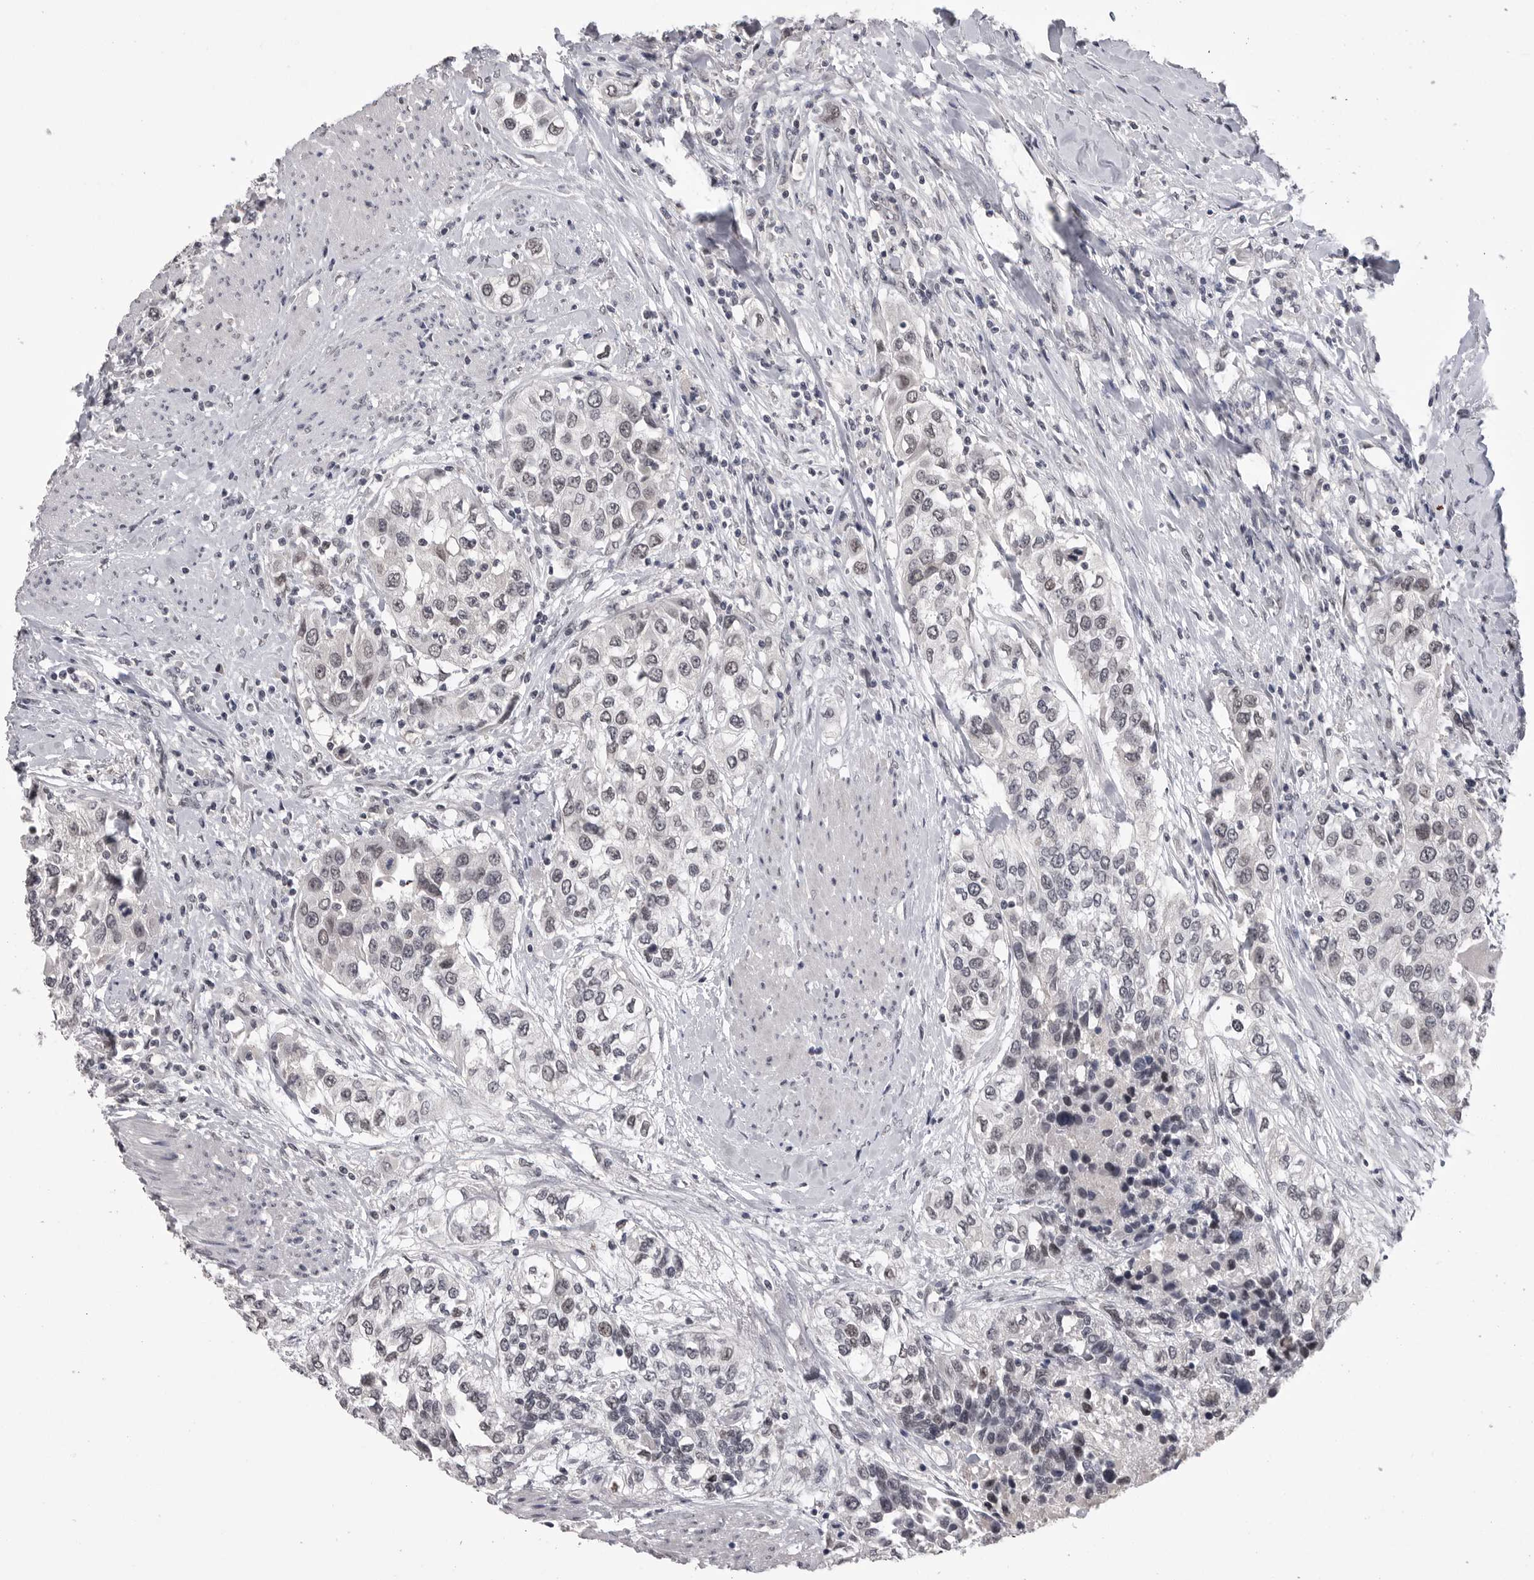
{"staining": {"intensity": "weak", "quantity": "<25%", "location": "nuclear"}, "tissue": "urothelial cancer", "cell_type": "Tumor cells", "image_type": "cancer", "snomed": [{"axis": "morphology", "description": "Urothelial carcinoma, High grade"}, {"axis": "topography", "description": "Urinary bladder"}], "caption": "Micrograph shows no significant protein positivity in tumor cells of high-grade urothelial carcinoma.", "gene": "DLG2", "patient": {"sex": "female", "age": 80}}